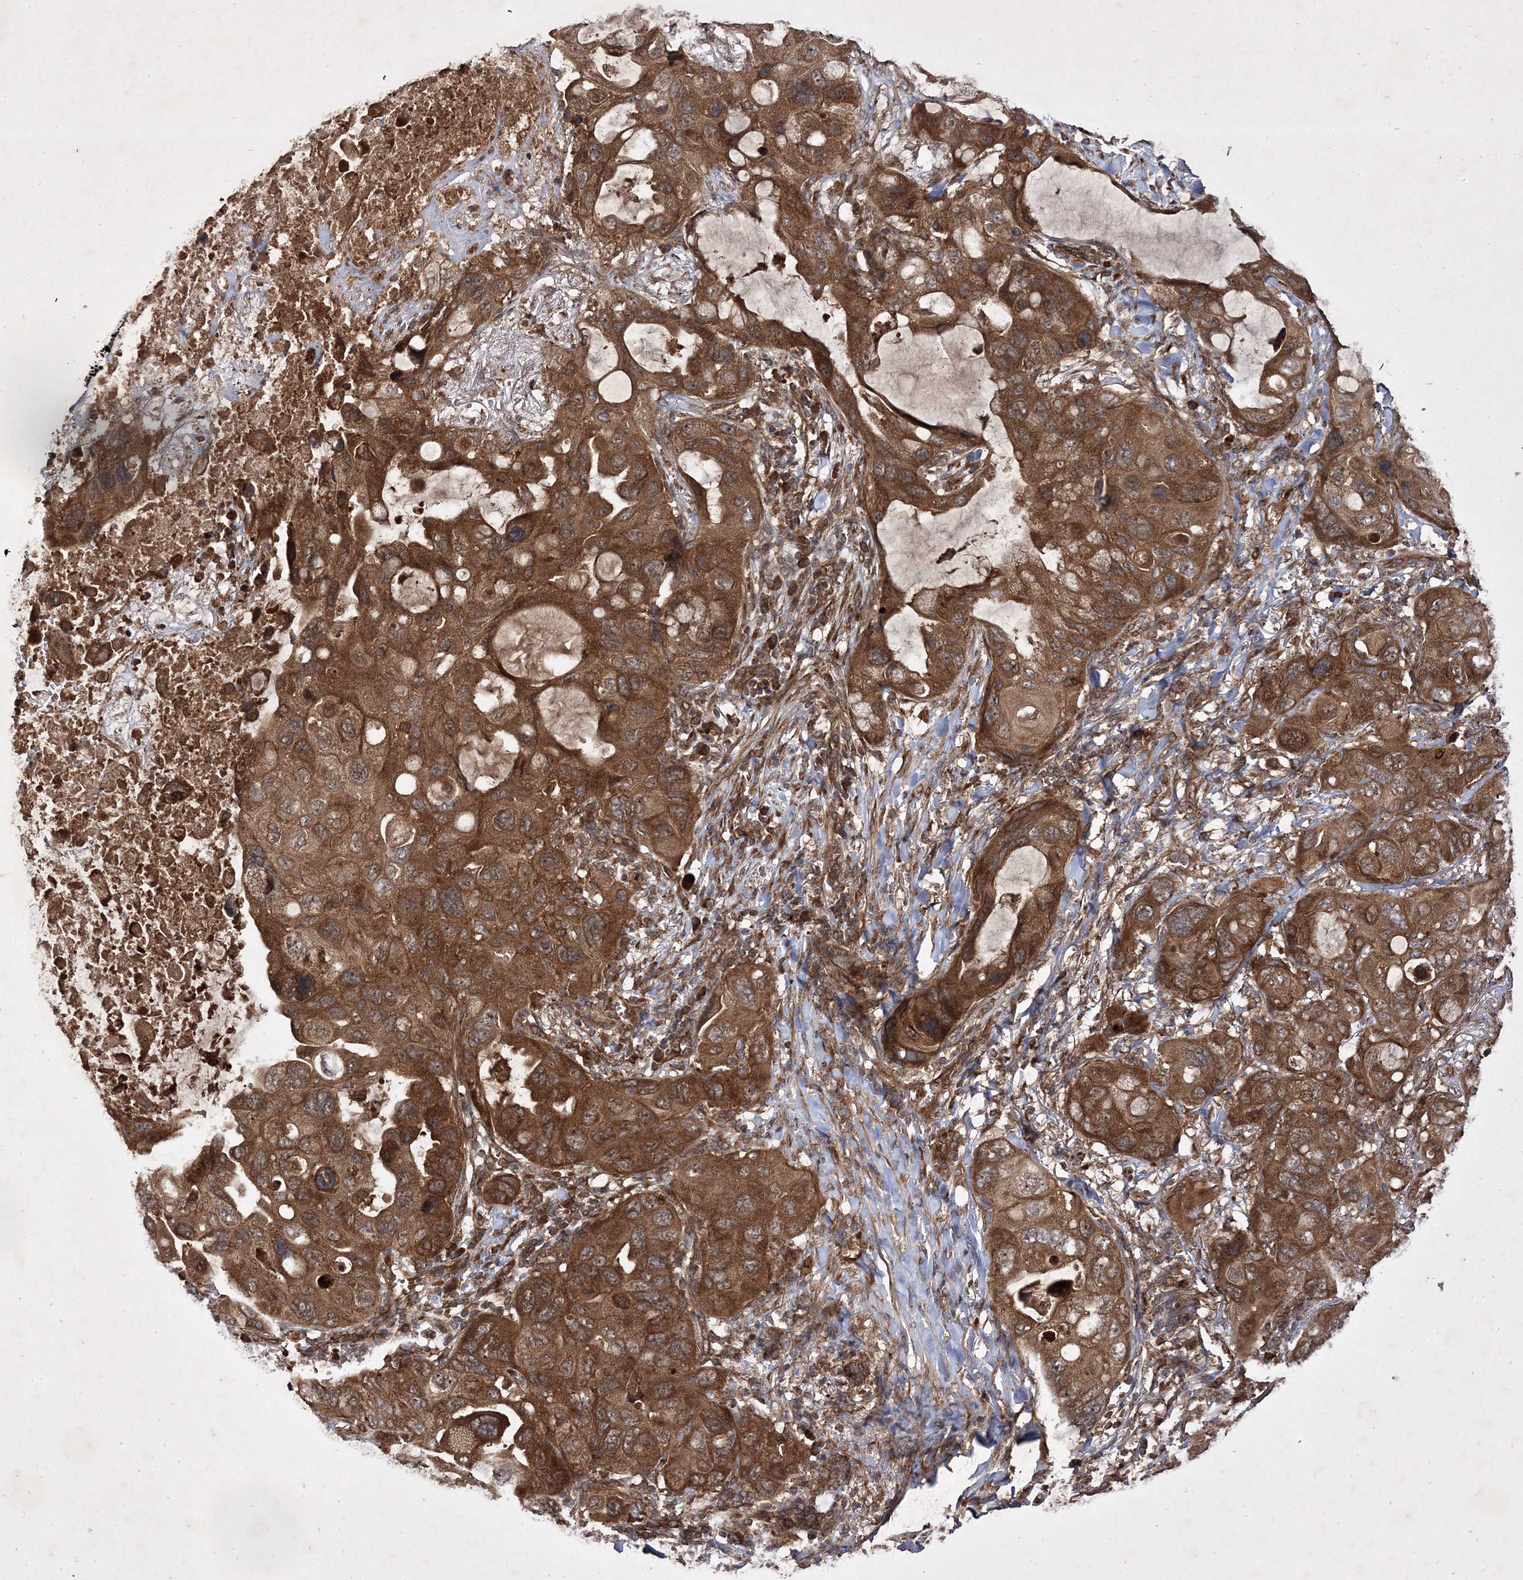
{"staining": {"intensity": "strong", "quantity": ">75%", "location": "cytoplasmic/membranous"}, "tissue": "lung cancer", "cell_type": "Tumor cells", "image_type": "cancer", "snomed": [{"axis": "morphology", "description": "Squamous cell carcinoma, NOS"}, {"axis": "topography", "description": "Lung"}], "caption": "Protein staining of lung cancer (squamous cell carcinoma) tissue demonstrates strong cytoplasmic/membranous positivity in about >75% of tumor cells. (brown staining indicates protein expression, while blue staining denotes nuclei).", "gene": "DNAJC13", "patient": {"sex": "female", "age": 73}}